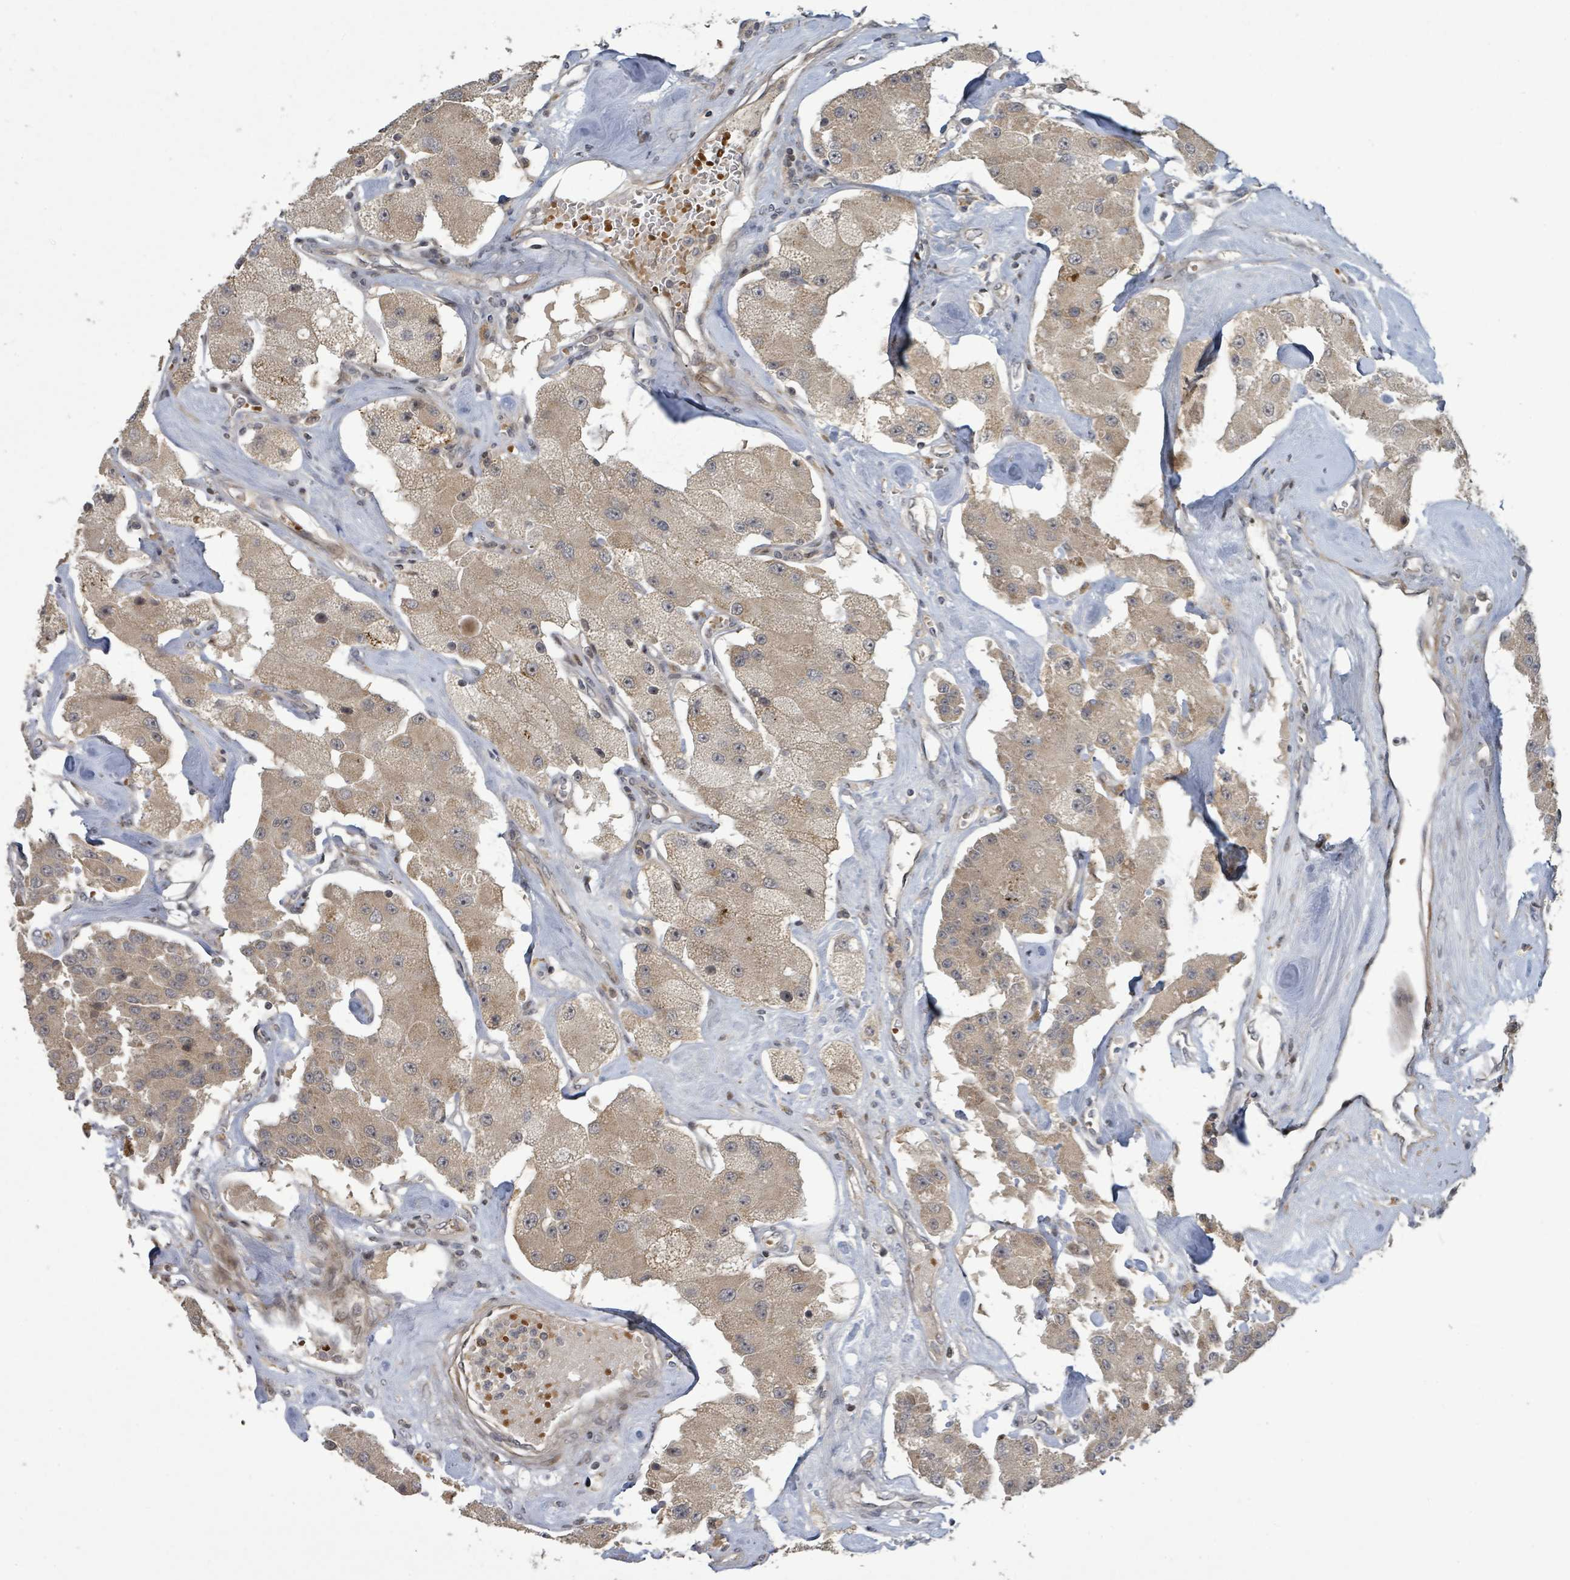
{"staining": {"intensity": "moderate", "quantity": ">75%", "location": "cytoplasmic/membranous"}, "tissue": "carcinoid", "cell_type": "Tumor cells", "image_type": "cancer", "snomed": [{"axis": "morphology", "description": "Carcinoid, malignant, NOS"}, {"axis": "topography", "description": "Pancreas"}], "caption": "DAB immunohistochemical staining of human malignant carcinoid reveals moderate cytoplasmic/membranous protein expression in about >75% of tumor cells. (DAB IHC with brightfield microscopy, high magnification).", "gene": "ITGA11", "patient": {"sex": "male", "age": 41}}